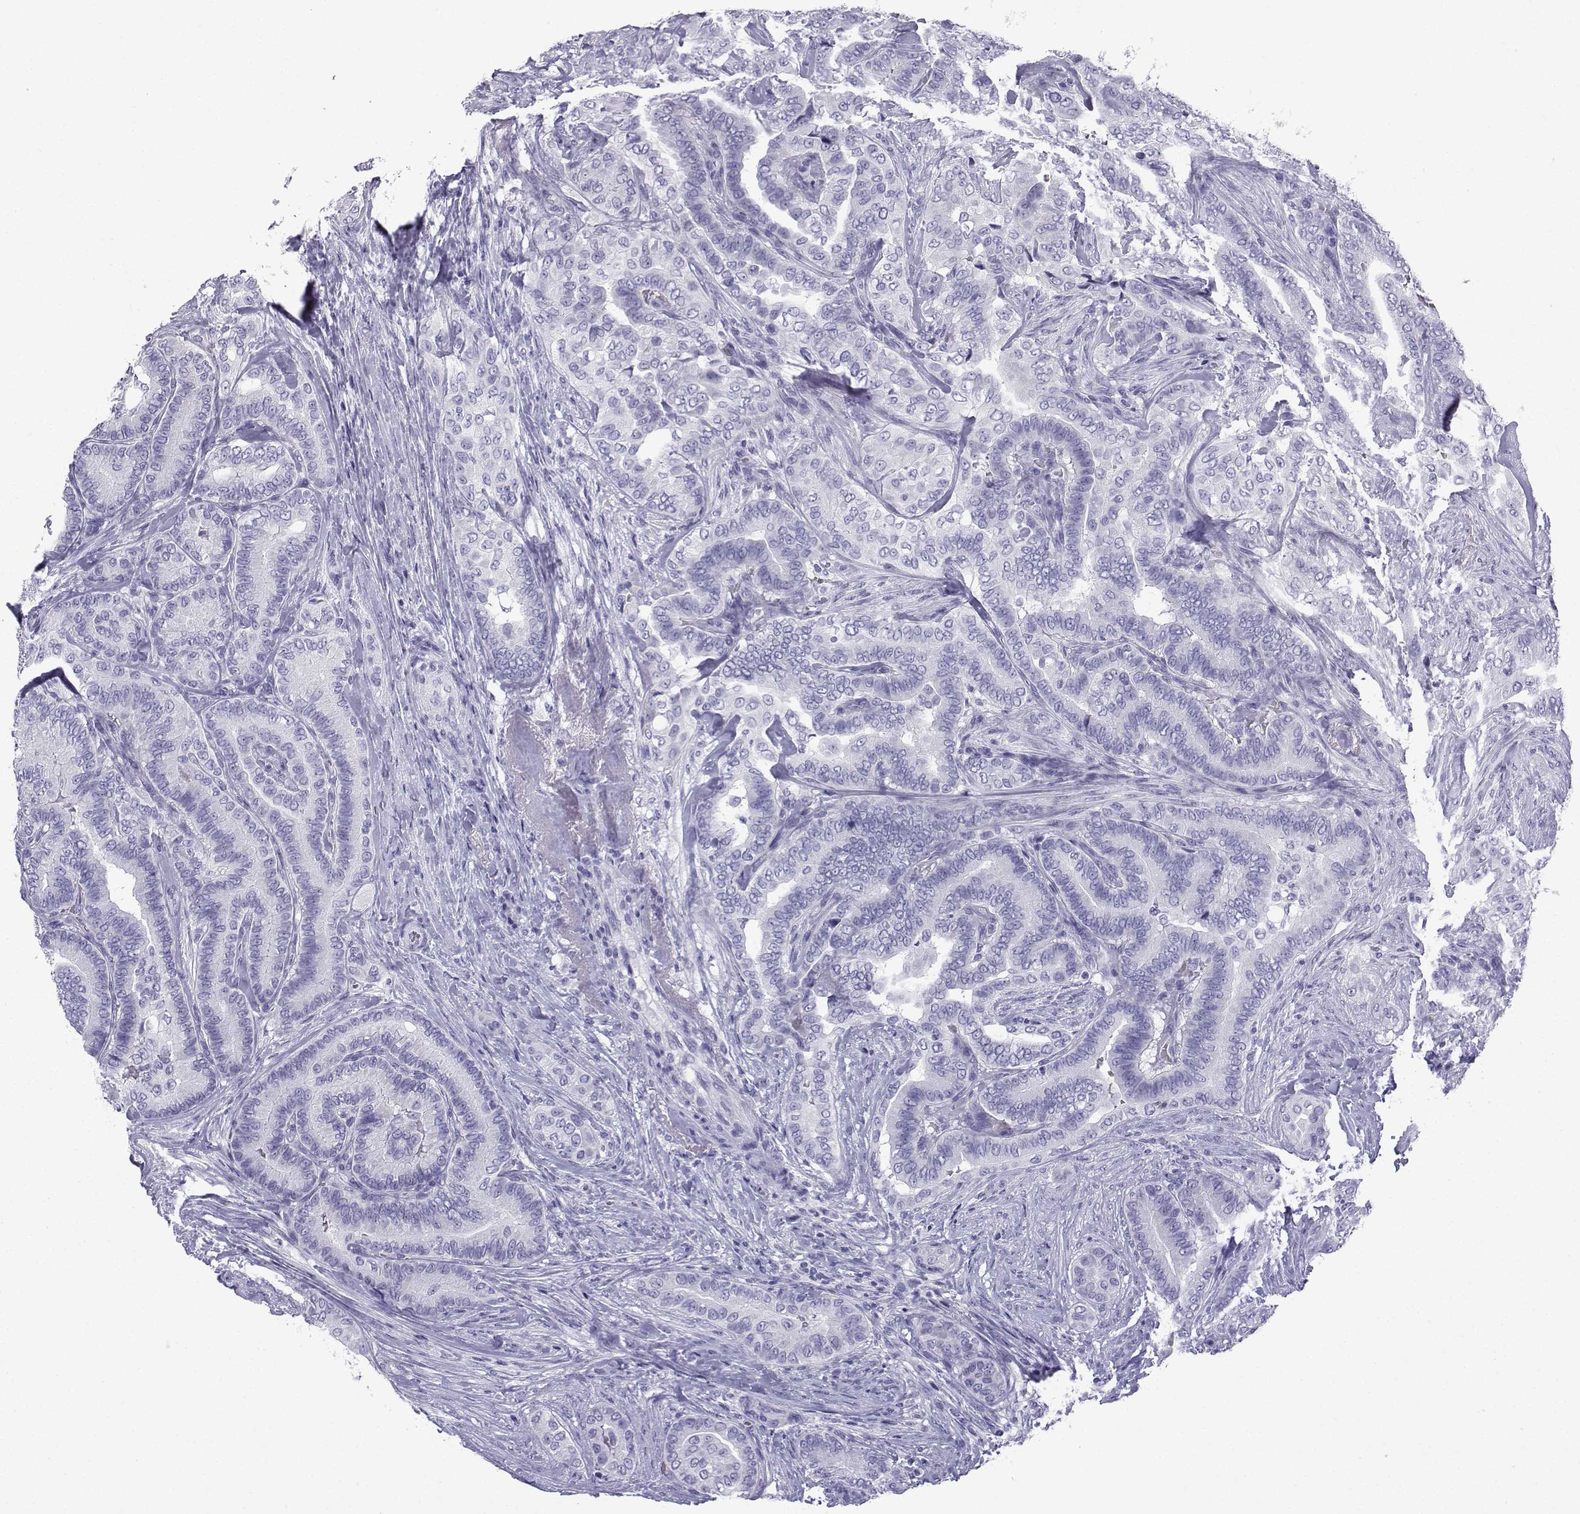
{"staining": {"intensity": "negative", "quantity": "none", "location": "none"}, "tissue": "thyroid cancer", "cell_type": "Tumor cells", "image_type": "cancer", "snomed": [{"axis": "morphology", "description": "Papillary adenocarcinoma, NOS"}, {"axis": "topography", "description": "Thyroid gland"}], "caption": "This is a micrograph of immunohistochemistry staining of thyroid cancer, which shows no positivity in tumor cells.", "gene": "TRIM46", "patient": {"sex": "male", "age": 61}}